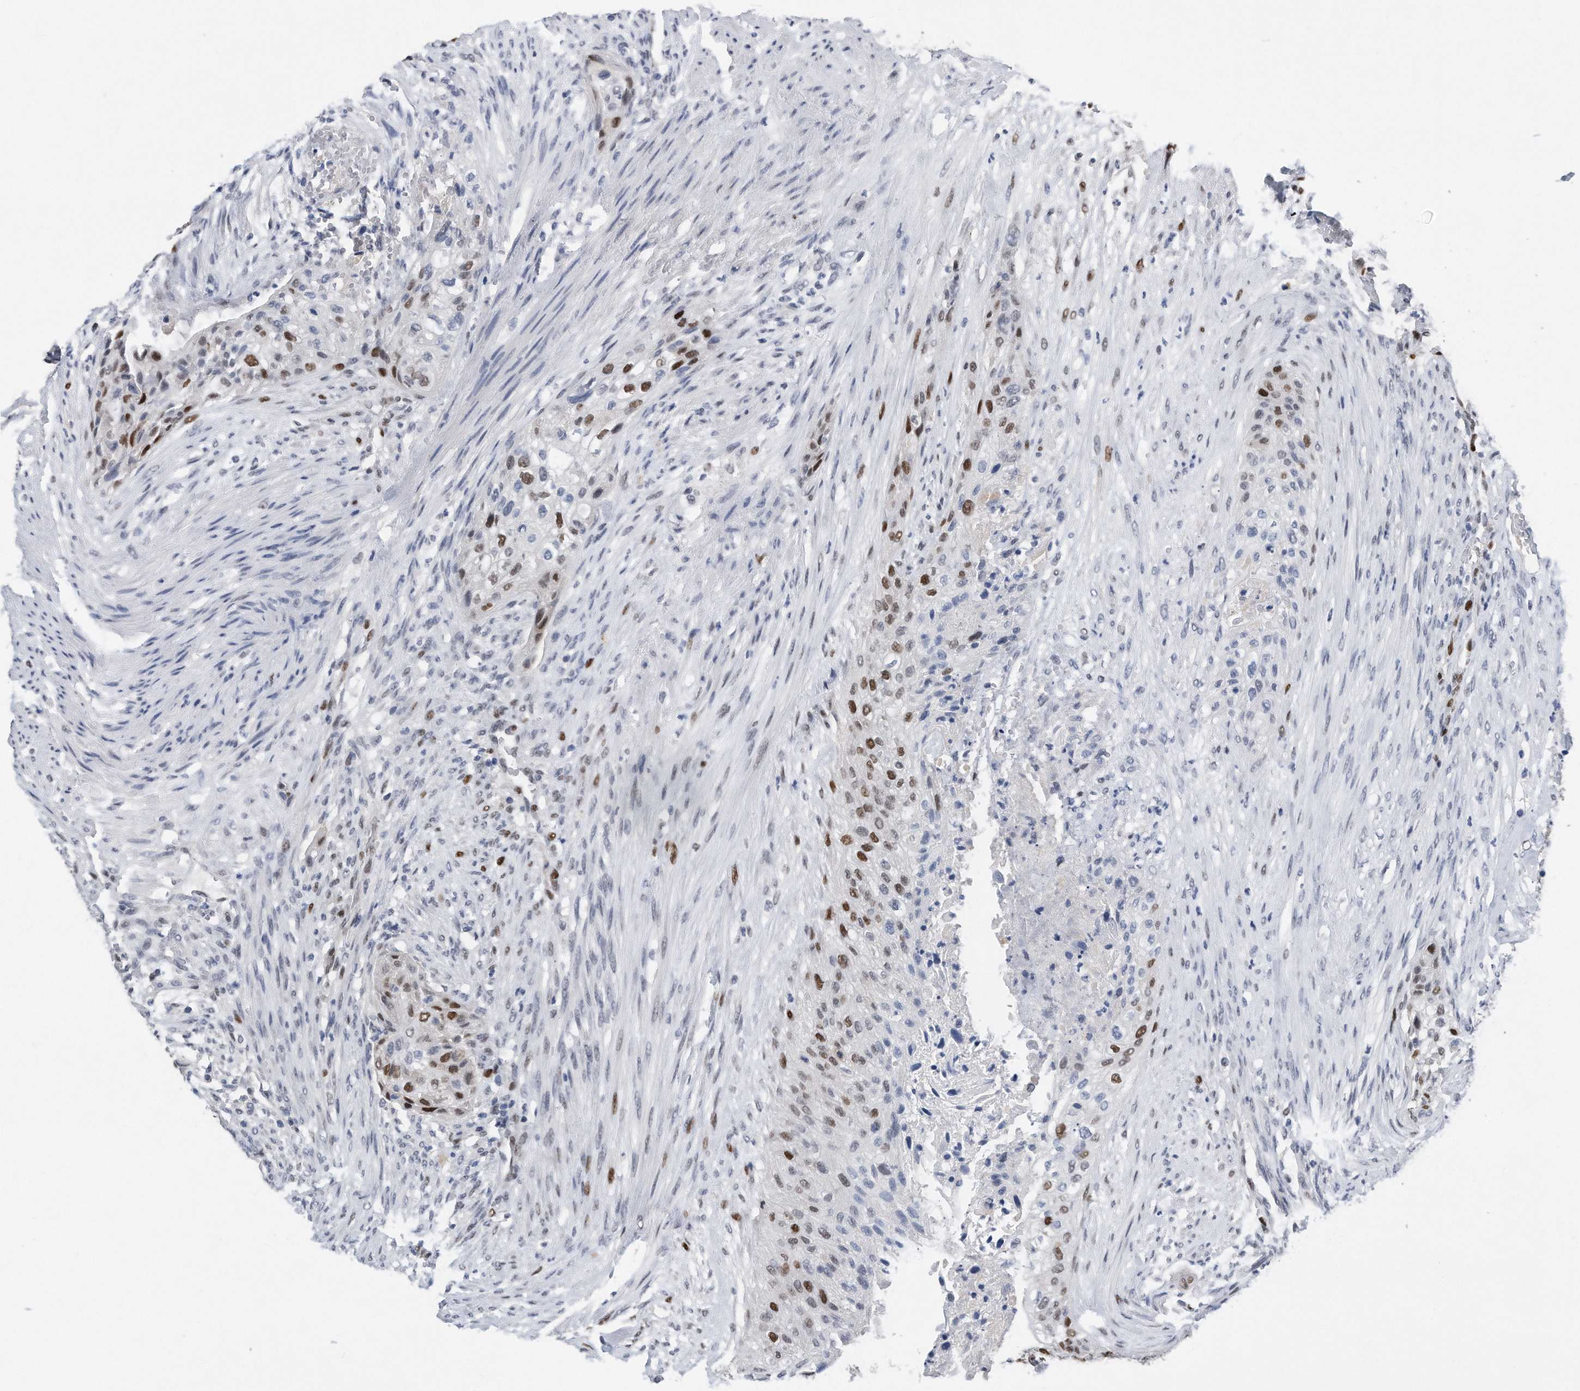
{"staining": {"intensity": "strong", "quantity": "25%-75%", "location": "nuclear"}, "tissue": "urothelial cancer", "cell_type": "Tumor cells", "image_type": "cancer", "snomed": [{"axis": "morphology", "description": "Urothelial carcinoma, High grade"}, {"axis": "topography", "description": "Urinary bladder"}], "caption": "This is a photomicrograph of immunohistochemistry staining of urothelial cancer, which shows strong staining in the nuclear of tumor cells.", "gene": "PCNA", "patient": {"sex": "male", "age": 35}}